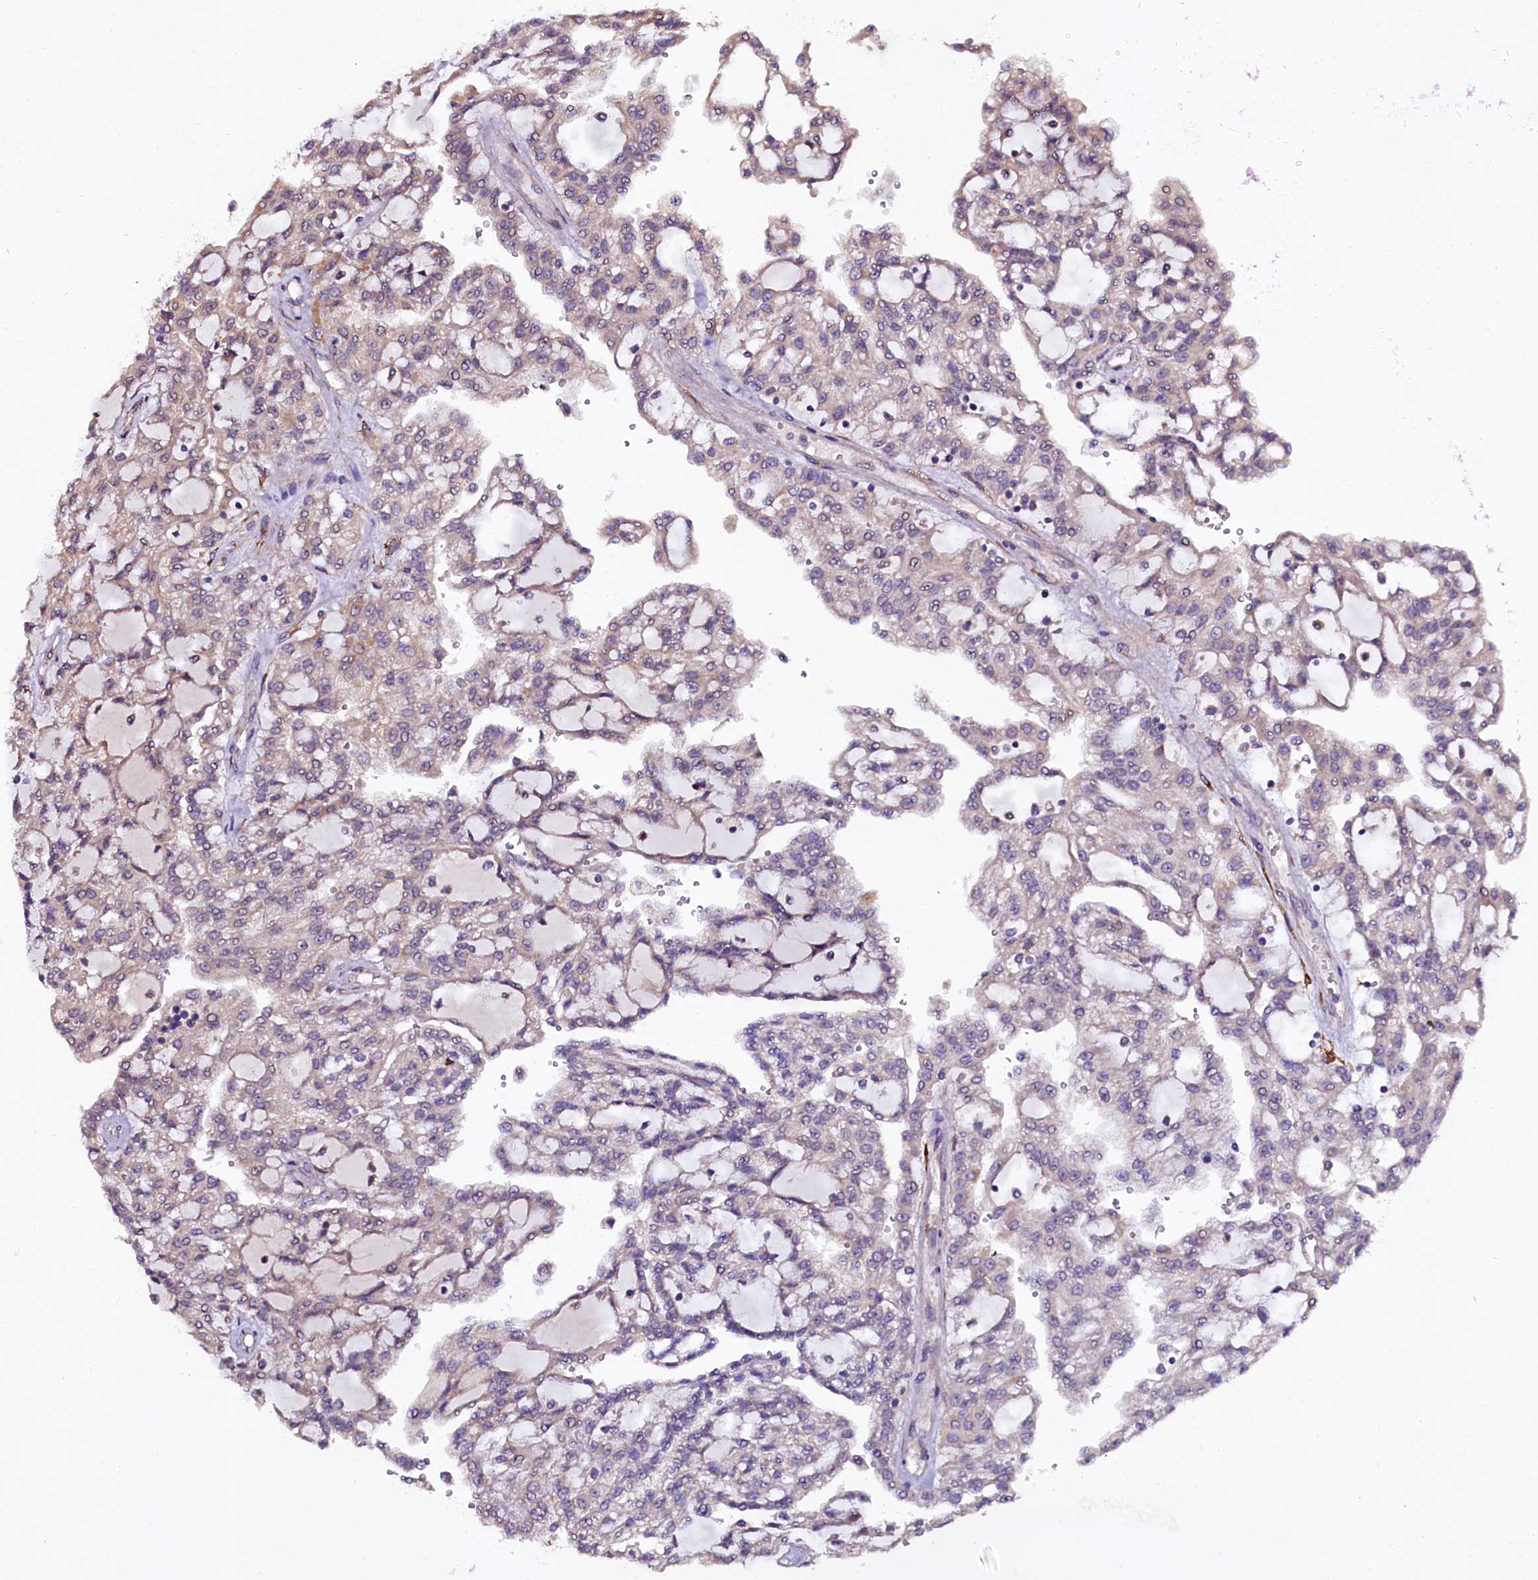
{"staining": {"intensity": "weak", "quantity": "<25%", "location": "cytoplasmic/membranous"}, "tissue": "renal cancer", "cell_type": "Tumor cells", "image_type": "cancer", "snomed": [{"axis": "morphology", "description": "Adenocarcinoma, NOS"}, {"axis": "topography", "description": "Kidney"}], "caption": "Immunohistochemistry micrograph of renal cancer (adenocarcinoma) stained for a protein (brown), which displays no positivity in tumor cells.", "gene": "N4BP1", "patient": {"sex": "male", "age": 63}}